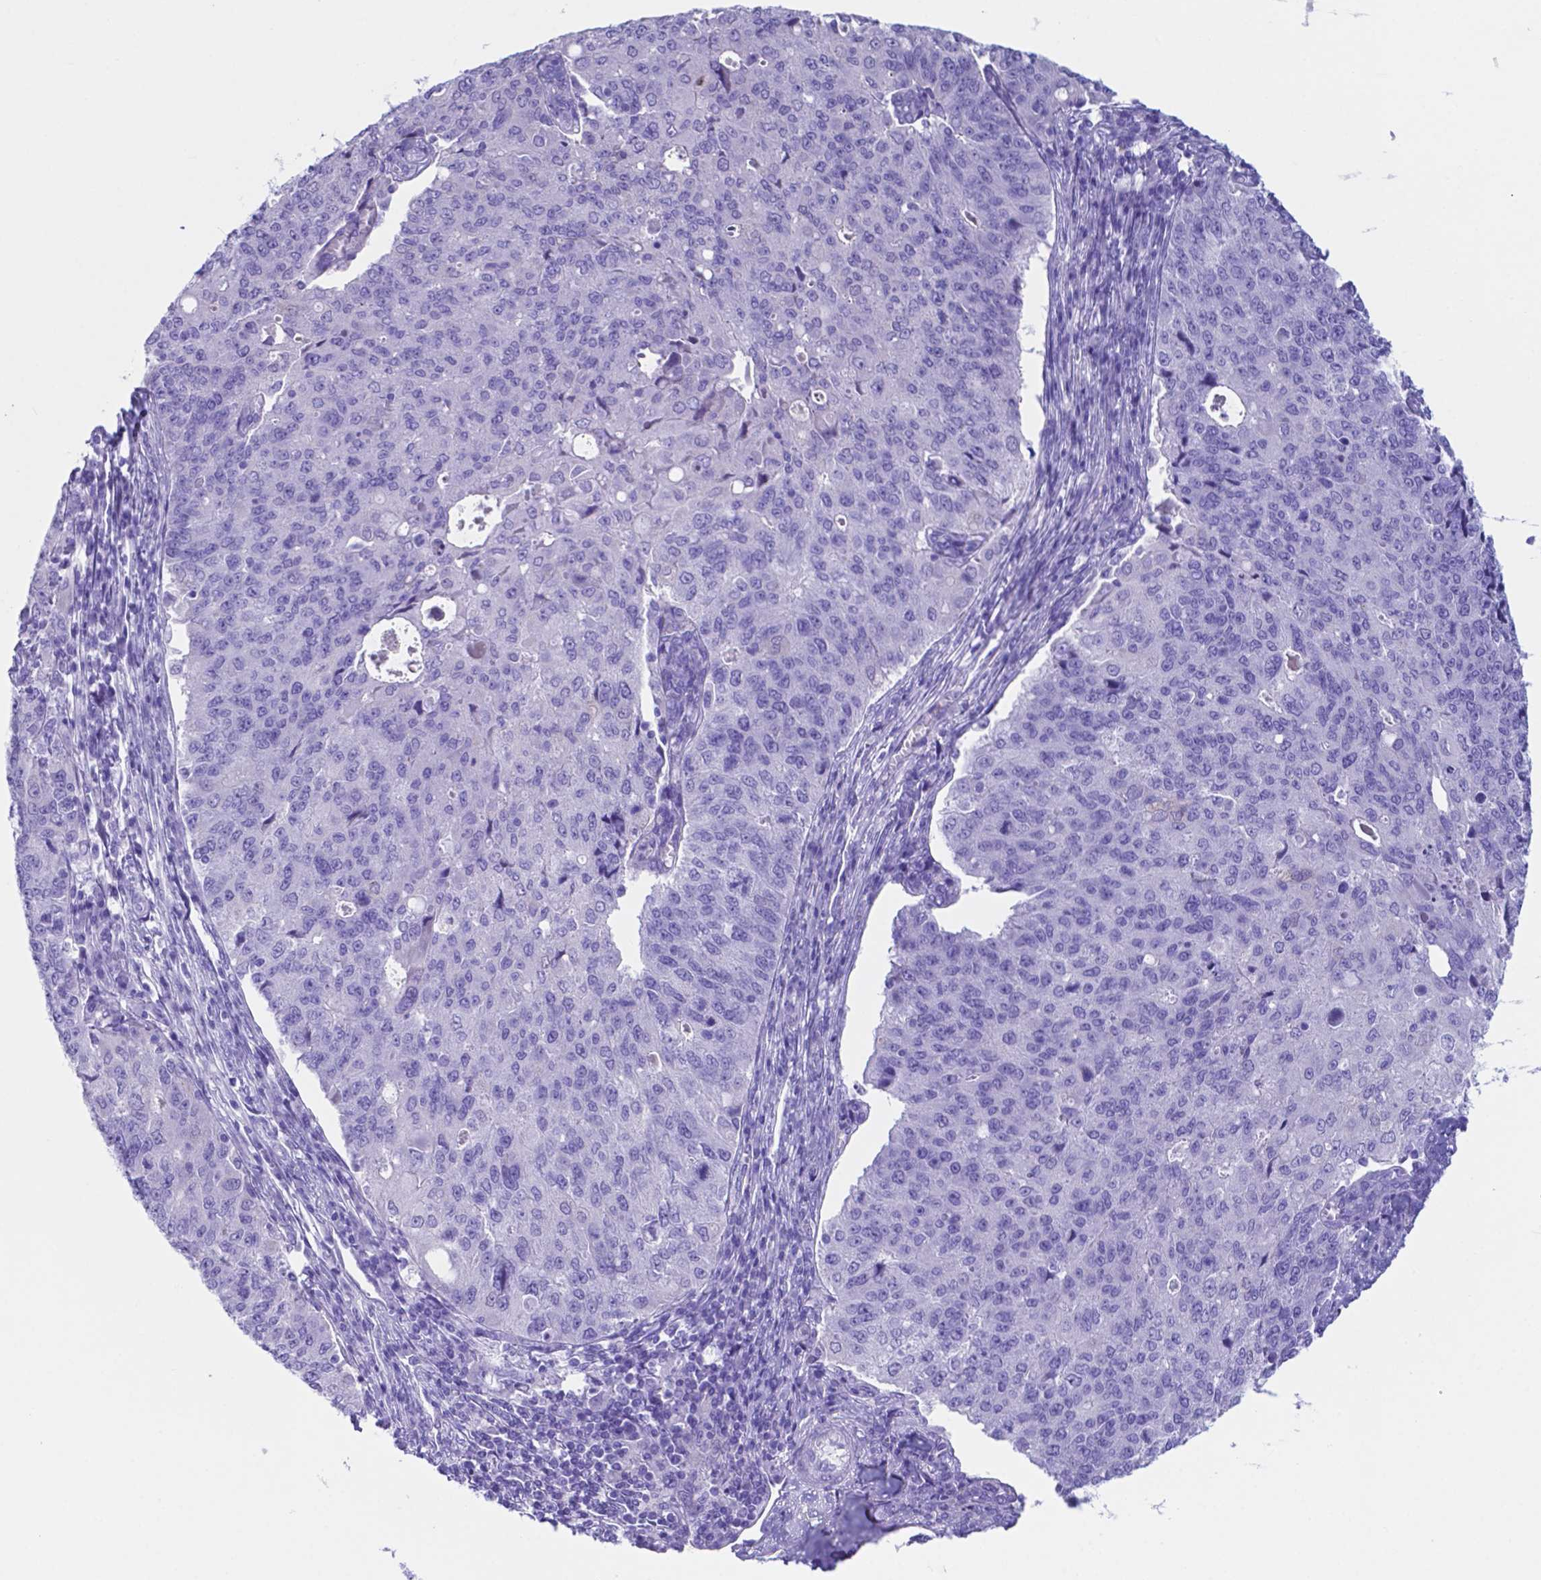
{"staining": {"intensity": "negative", "quantity": "none", "location": "none"}, "tissue": "endometrial cancer", "cell_type": "Tumor cells", "image_type": "cancer", "snomed": [{"axis": "morphology", "description": "Adenocarcinoma, NOS"}, {"axis": "topography", "description": "Endometrium"}], "caption": "IHC histopathology image of neoplastic tissue: endometrial adenocarcinoma stained with DAB demonstrates no significant protein staining in tumor cells.", "gene": "DNAAF8", "patient": {"sex": "female", "age": 43}}